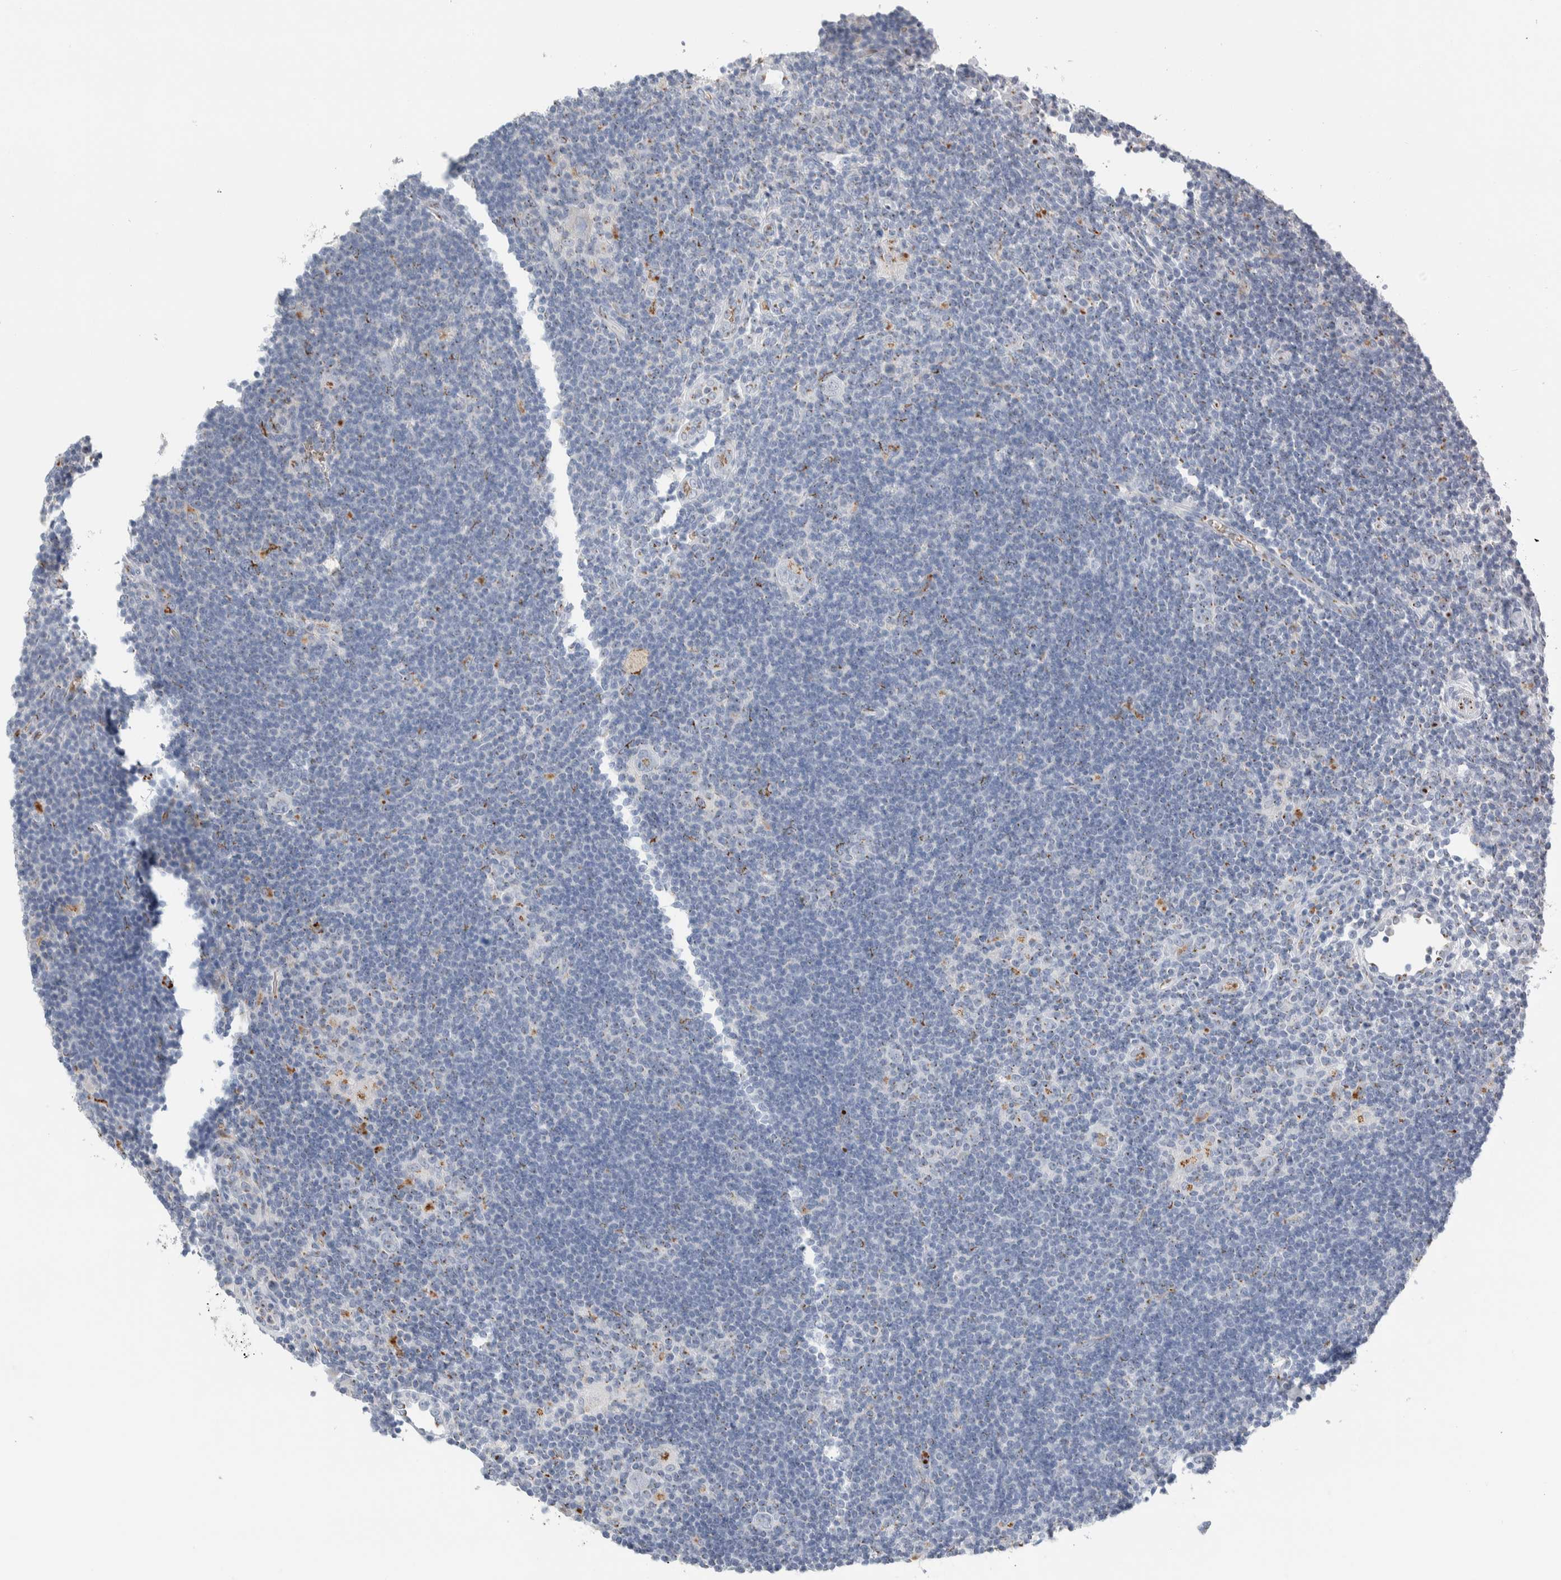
{"staining": {"intensity": "negative", "quantity": "none", "location": "none"}, "tissue": "lymphoma", "cell_type": "Tumor cells", "image_type": "cancer", "snomed": [{"axis": "morphology", "description": "Hodgkin's disease, NOS"}, {"axis": "topography", "description": "Lymph node"}], "caption": "This image is of lymphoma stained with IHC to label a protein in brown with the nuclei are counter-stained blue. There is no staining in tumor cells.", "gene": "SLC38A10", "patient": {"sex": "female", "age": 57}}